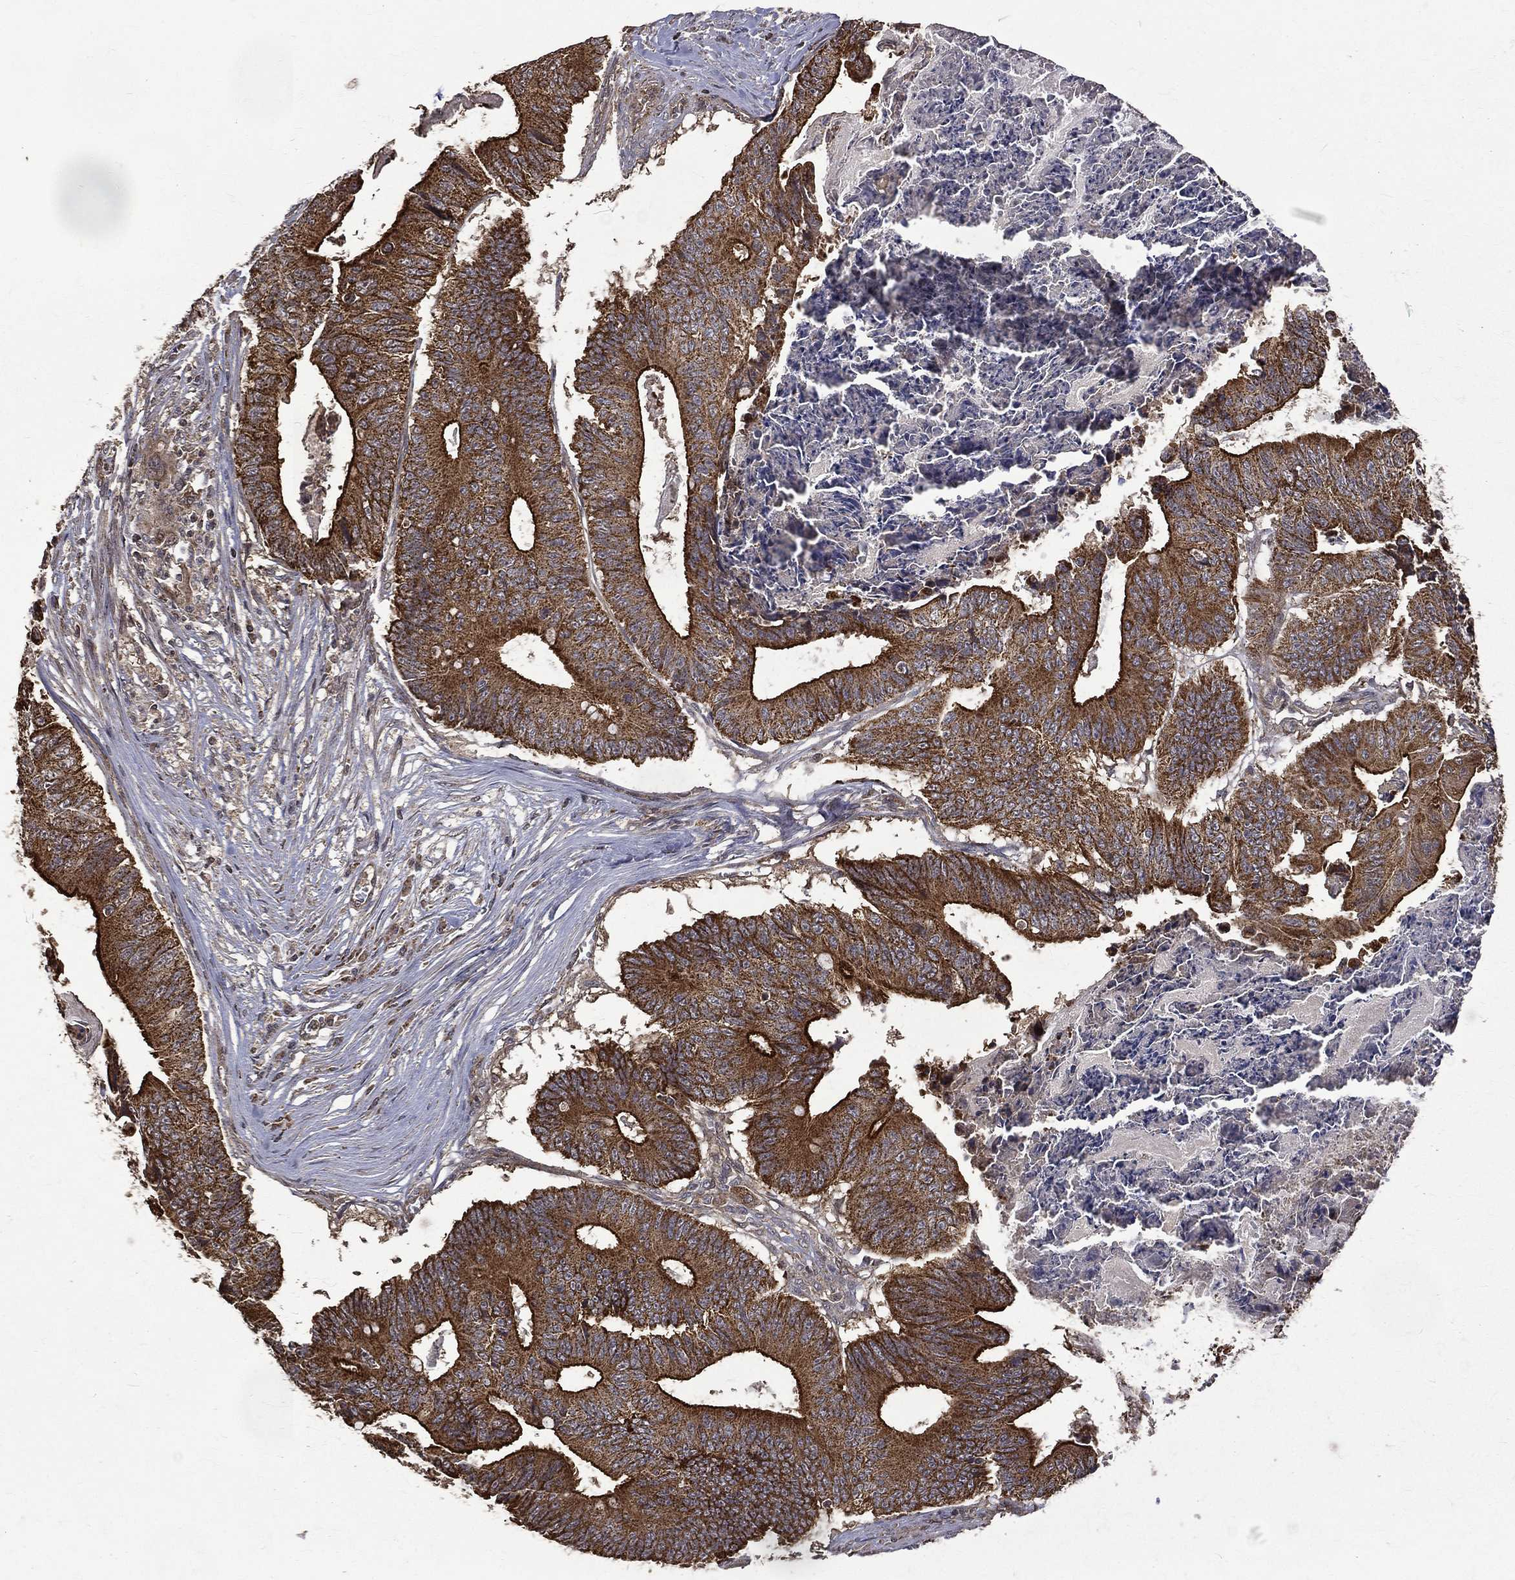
{"staining": {"intensity": "moderate", "quantity": ">75%", "location": "cytoplasmic/membranous"}, "tissue": "colorectal cancer", "cell_type": "Tumor cells", "image_type": "cancer", "snomed": [{"axis": "morphology", "description": "Adenocarcinoma, NOS"}, {"axis": "topography", "description": "Colon"}], "caption": "Colorectal adenocarcinoma stained with immunohistochemistry exhibits moderate cytoplasmic/membranous staining in approximately >75% of tumor cells.", "gene": "RPGR", "patient": {"sex": "male", "age": 84}}